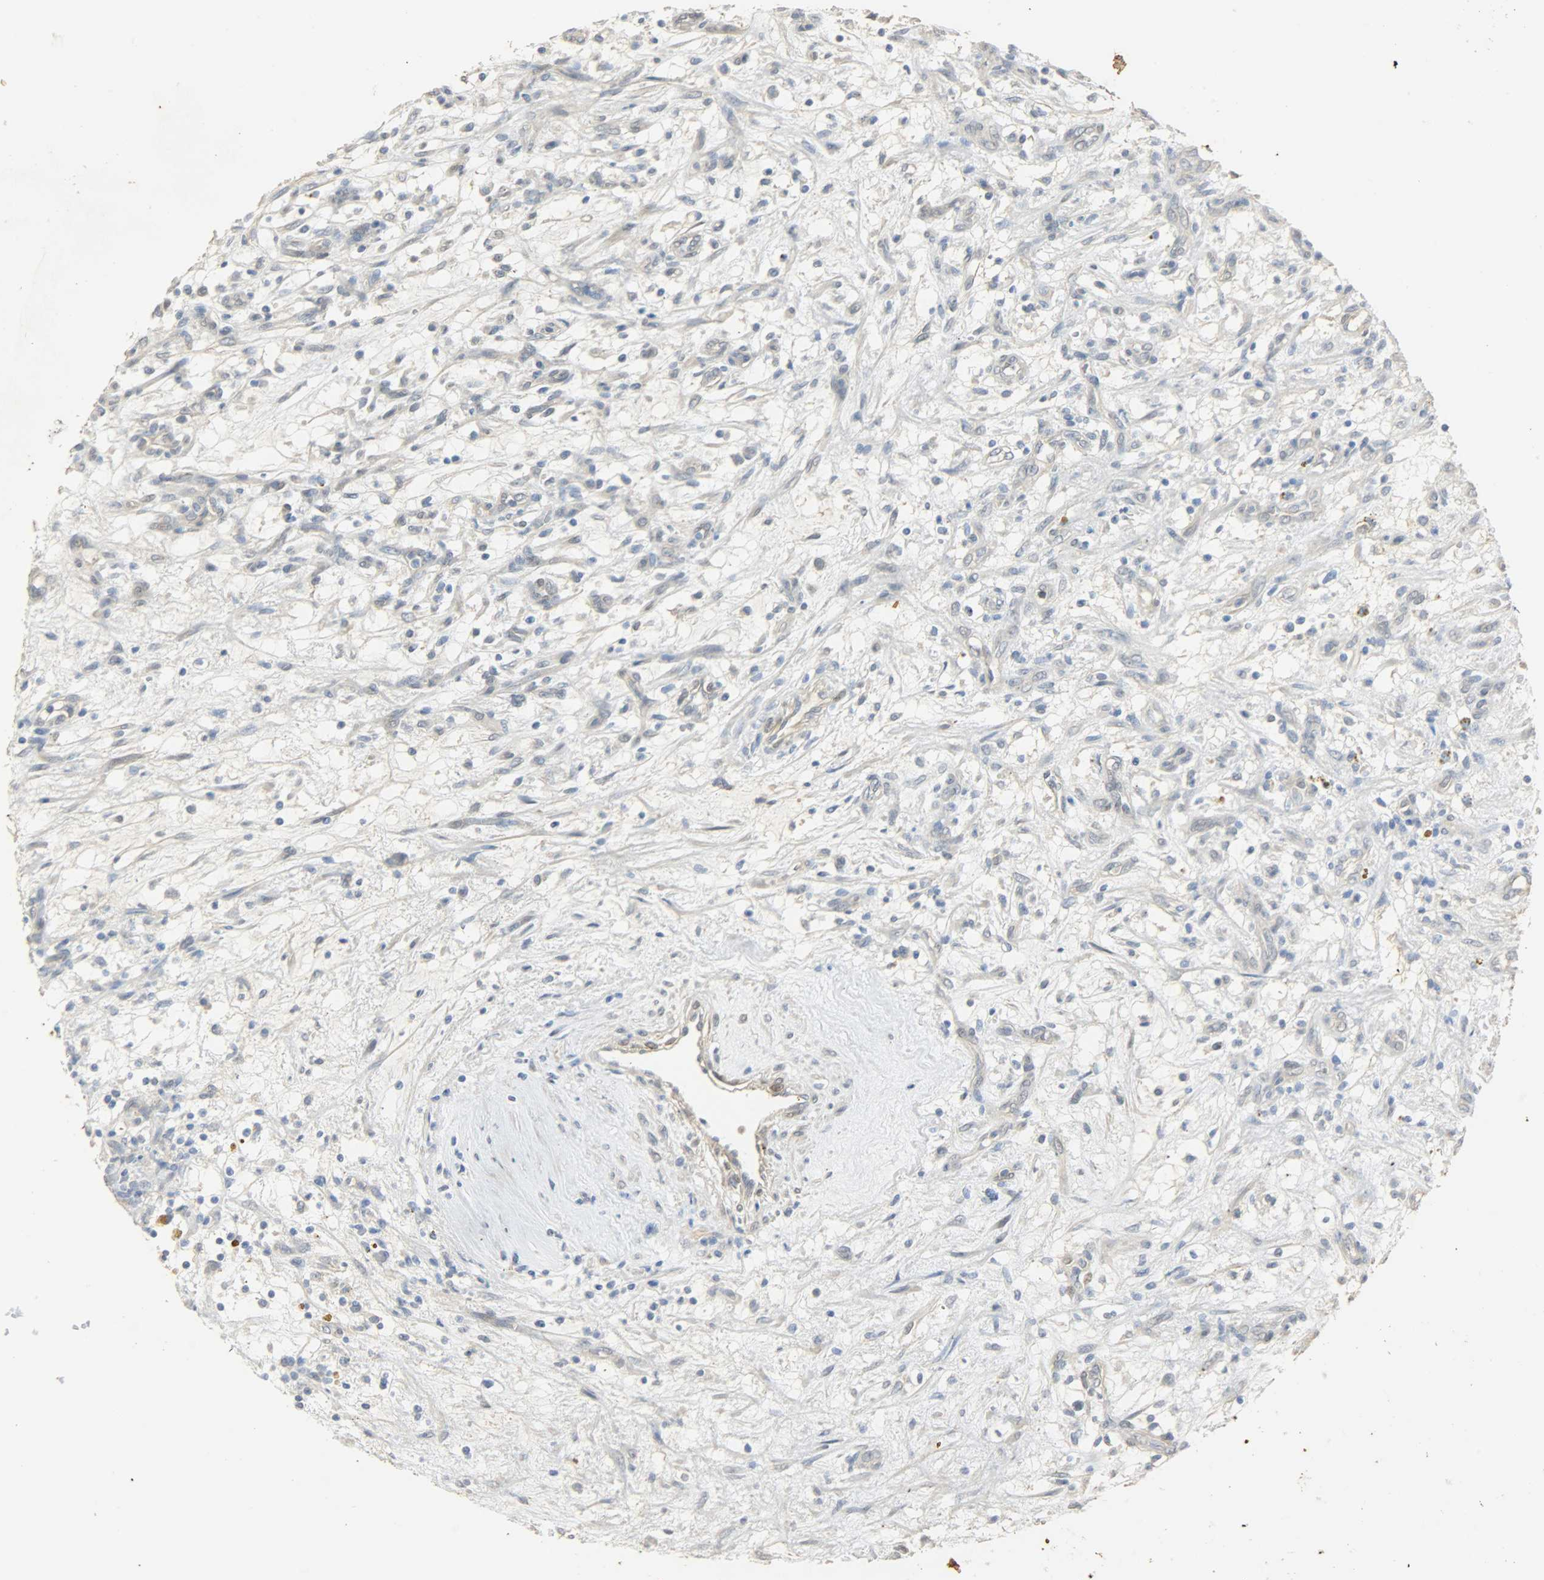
{"staining": {"intensity": "negative", "quantity": "none", "location": "none"}, "tissue": "renal cancer", "cell_type": "Tumor cells", "image_type": "cancer", "snomed": [{"axis": "morphology", "description": "Adenocarcinoma, NOS"}, {"axis": "topography", "description": "Kidney"}], "caption": "IHC image of neoplastic tissue: human renal cancer (adenocarcinoma) stained with DAB demonstrates no significant protein positivity in tumor cells.", "gene": "USP13", "patient": {"sex": "female", "age": 57}}